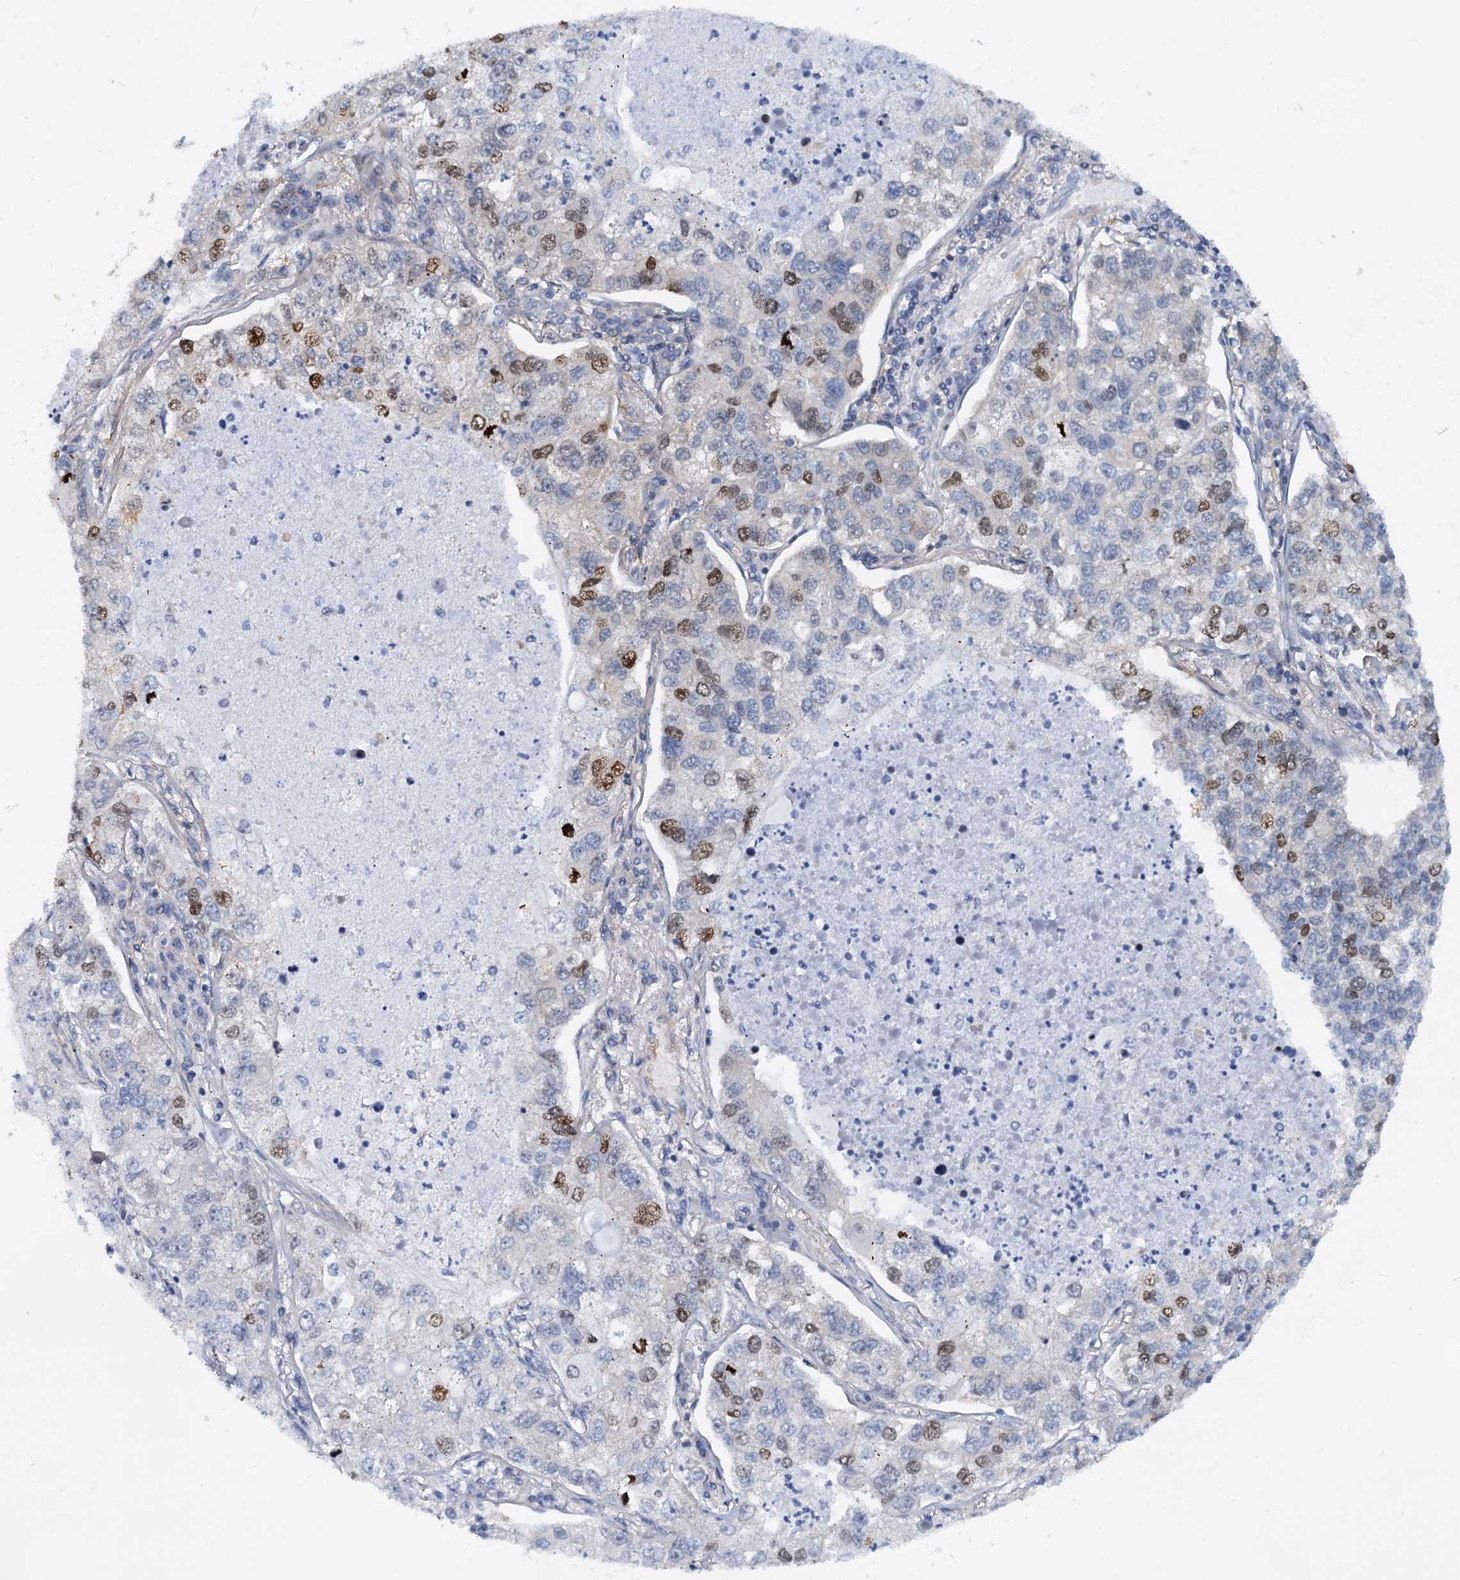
{"staining": {"intensity": "moderate", "quantity": "<25%", "location": "nuclear"}, "tissue": "lung cancer", "cell_type": "Tumor cells", "image_type": "cancer", "snomed": [{"axis": "morphology", "description": "Adenocarcinoma, NOS"}, {"axis": "topography", "description": "Lung"}], "caption": "Brown immunohistochemical staining in human lung cancer (adenocarcinoma) displays moderate nuclear expression in about <25% of tumor cells.", "gene": "PTGES3", "patient": {"sex": "male", "age": 49}}